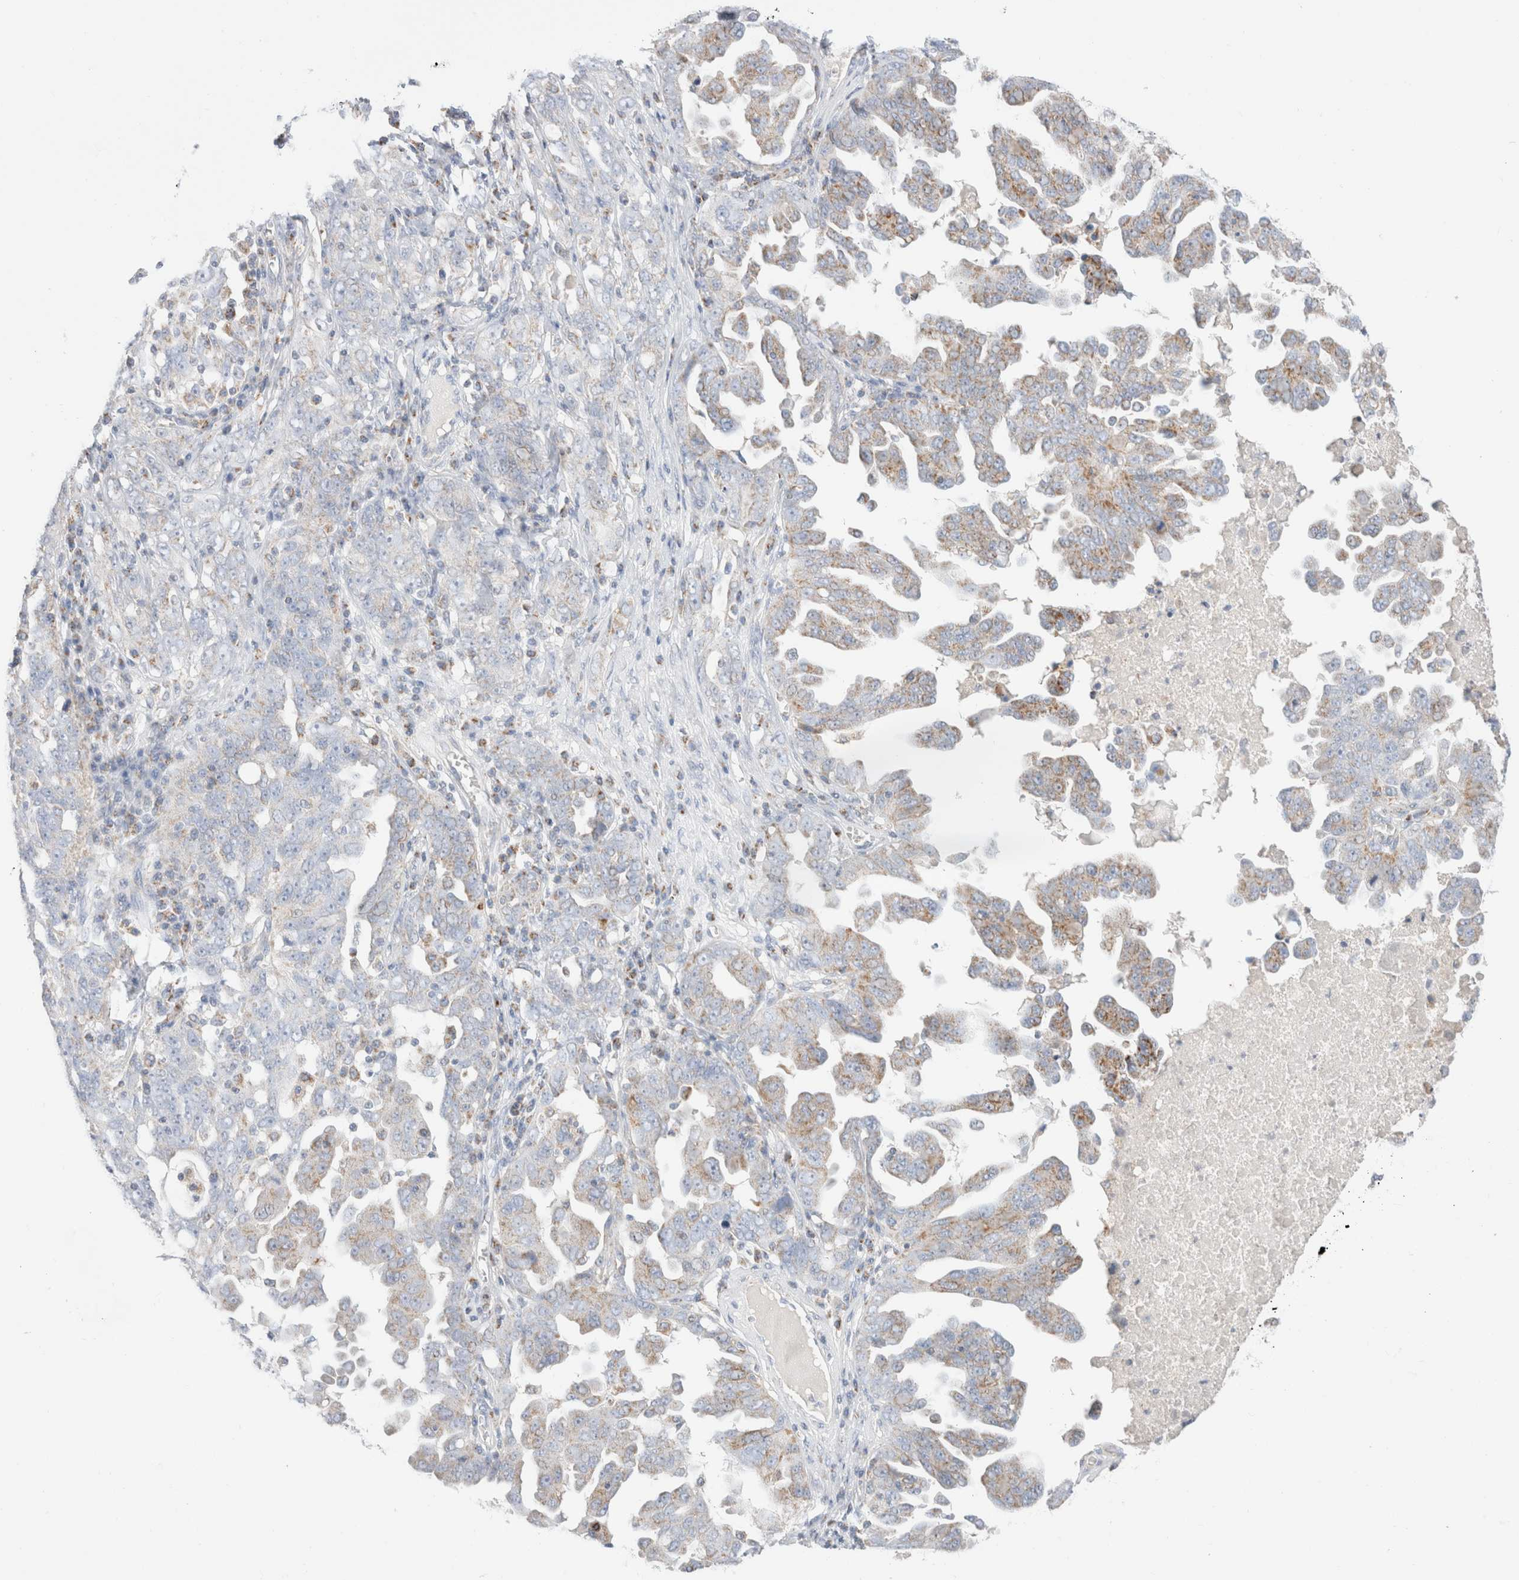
{"staining": {"intensity": "weak", "quantity": "25%-75%", "location": "cytoplasmic/membranous"}, "tissue": "ovarian cancer", "cell_type": "Tumor cells", "image_type": "cancer", "snomed": [{"axis": "morphology", "description": "Carcinoma, endometroid"}, {"axis": "topography", "description": "Ovary"}], "caption": "Ovarian cancer (endometroid carcinoma) tissue exhibits weak cytoplasmic/membranous expression in about 25%-75% of tumor cells", "gene": "ATP6V1C1", "patient": {"sex": "female", "age": 62}}